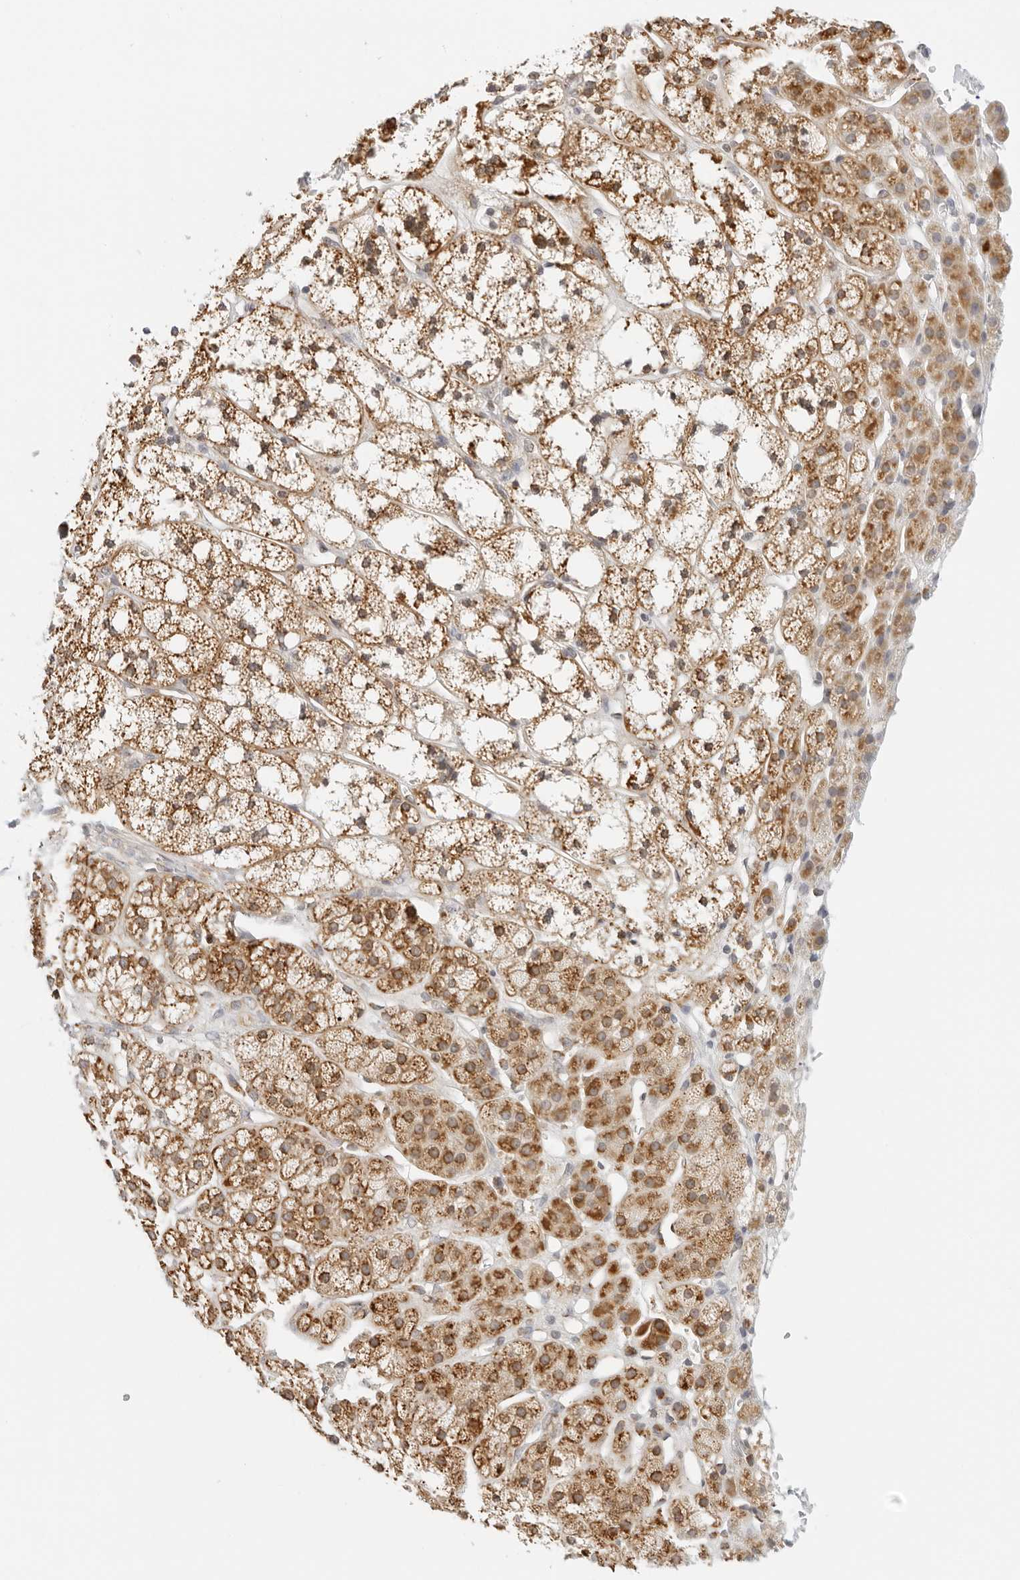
{"staining": {"intensity": "strong", "quantity": ">75%", "location": "cytoplasmic/membranous"}, "tissue": "adrenal gland", "cell_type": "Glandular cells", "image_type": "normal", "snomed": [{"axis": "morphology", "description": "Normal tissue, NOS"}, {"axis": "topography", "description": "Adrenal gland"}], "caption": "Immunohistochemistry photomicrograph of benign adrenal gland: human adrenal gland stained using immunohistochemistry demonstrates high levels of strong protein expression localized specifically in the cytoplasmic/membranous of glandular cells, appearing as a cytoplasmic/membranous brown color.", "gene": "RC3H1", "patient": {"sex": "male", "age": 56}}